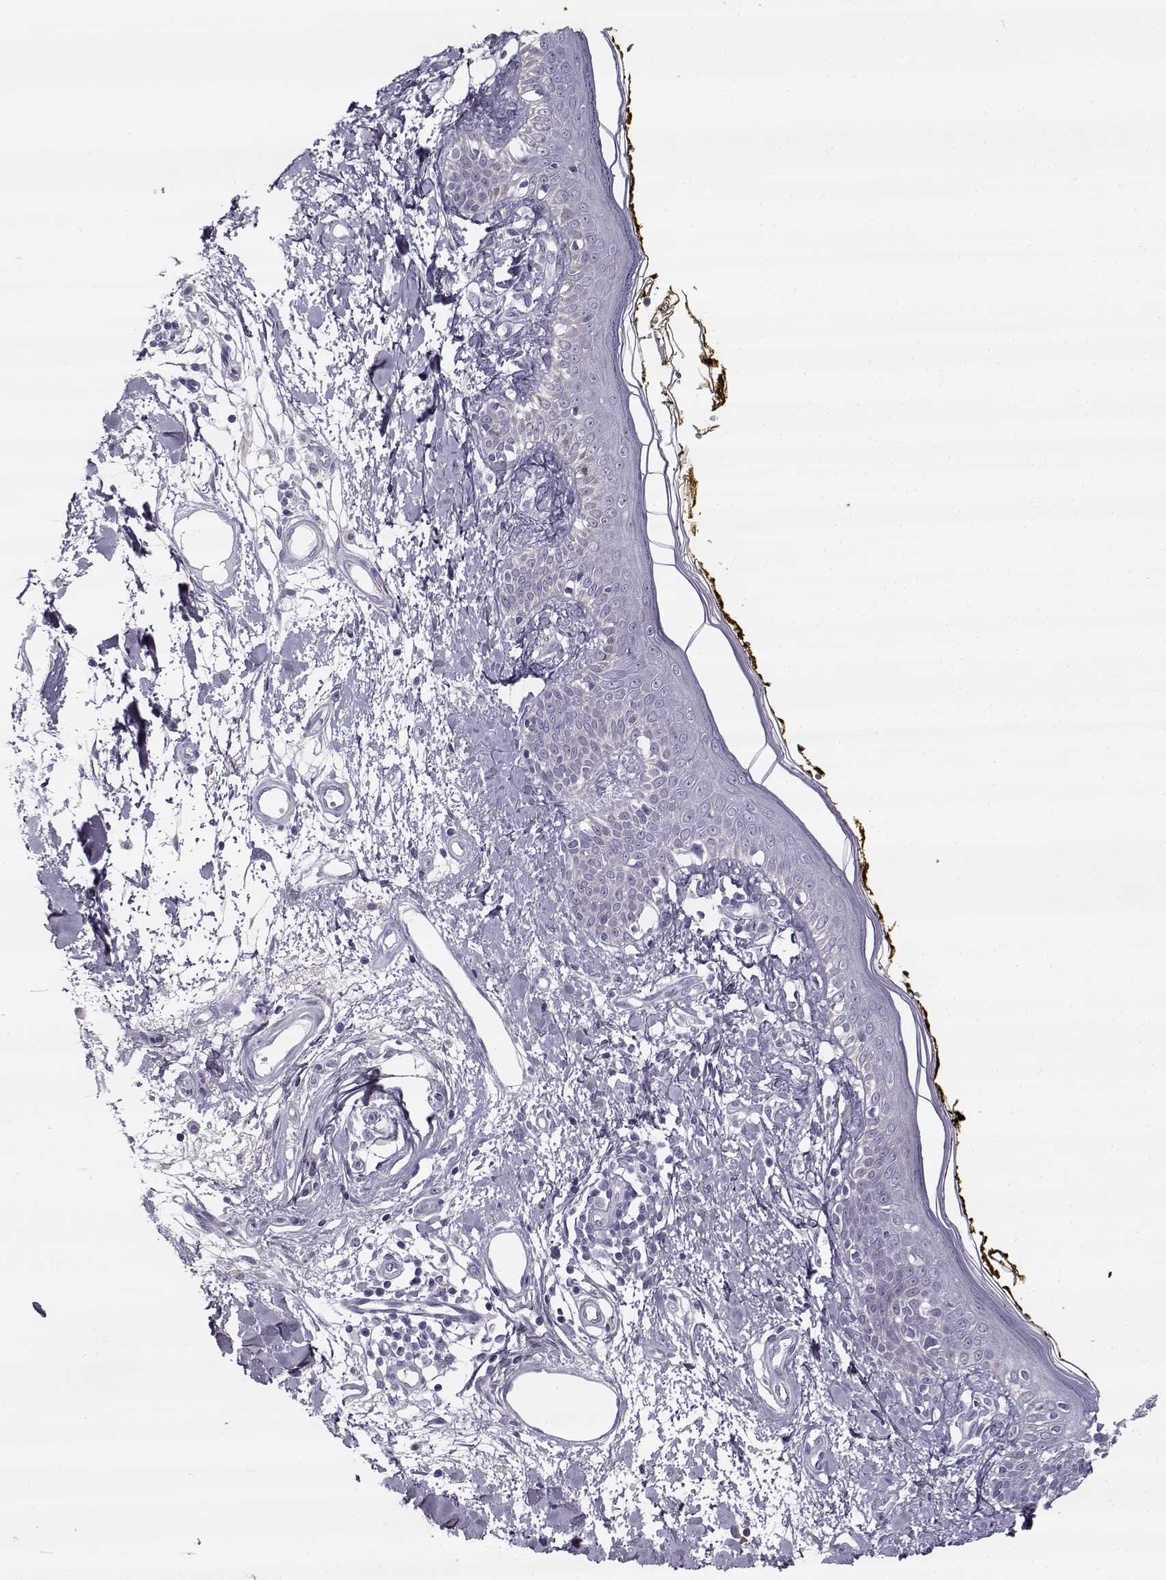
{"staining": {"intensity": "negative", "quantity": "none", "location": "none"}, "tissue": "skin", "cell_type": "Fibroblasts", "image_type": "normal", "snomed": [{"axis": "morphology", "description": "Normal tissue, NOS"}, {"axis": "topography", "description": "Skin"}], "caption": "Protein analysis of unremarkable skin displays no significant staining in fibroblasts.", "gene": "CREB3L3", "patient": {"sex": "male", "age": 76}}